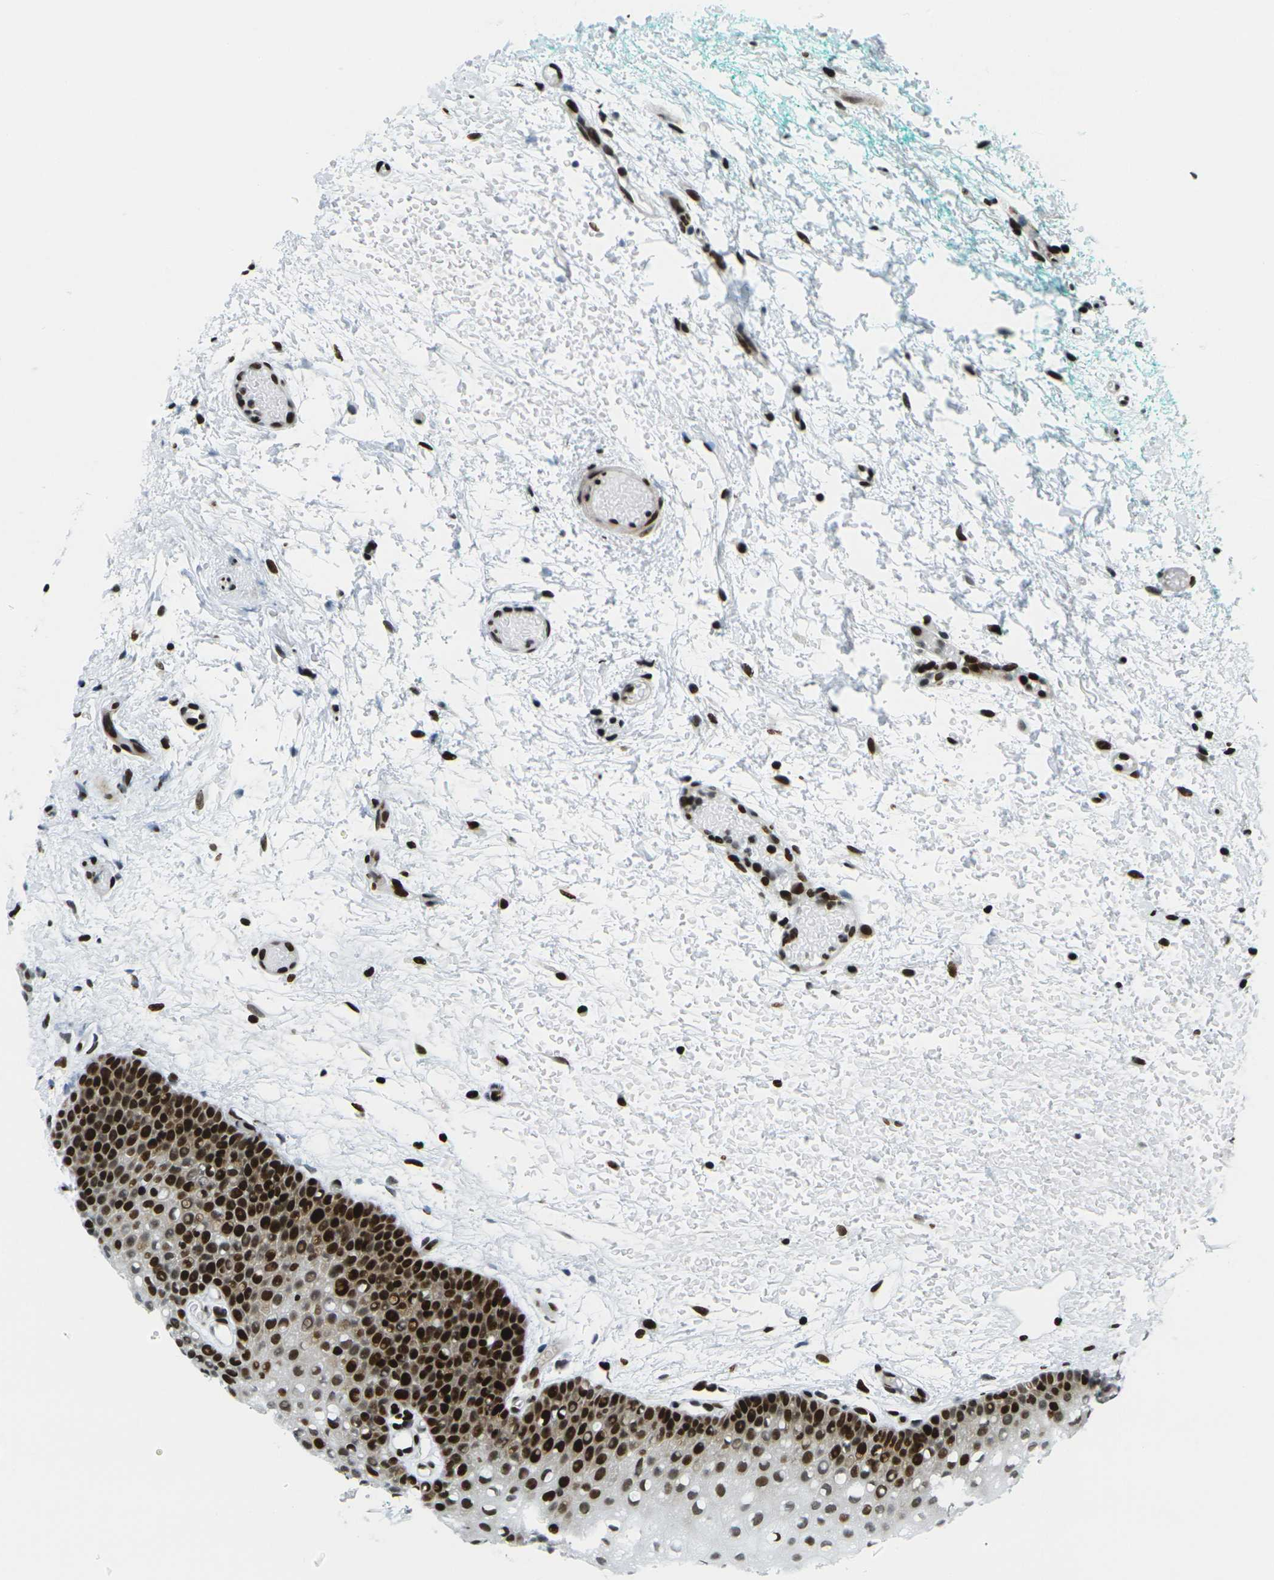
{"staining": {"intensity": "strong", "quantity": ">75%", "location": "nuclear"}, "tissue": "oral mucosa", "cell_type": "Squamous epithelial cells", "image_type": "normal", "snomed": [{"axis": "morphology", "description": "Normal tissue, NOS"}, {"axis": "morphology", "description": "Squamous cell carcinoma, NOS"}, {"axis": "topography", "description": "Oral tissue"}, {"axis": "topography", "description": "Salivary gland"}, {"axis": "topography", "description": "Head-Neck"}], "caption": "The histopathology image reveals staining of normal oral mucosa, revealing strong nuclear protein expression (brown color) within squamous epithelial cells.", "gene": "H3", "patient": {"sex": "female", "age": 62}}